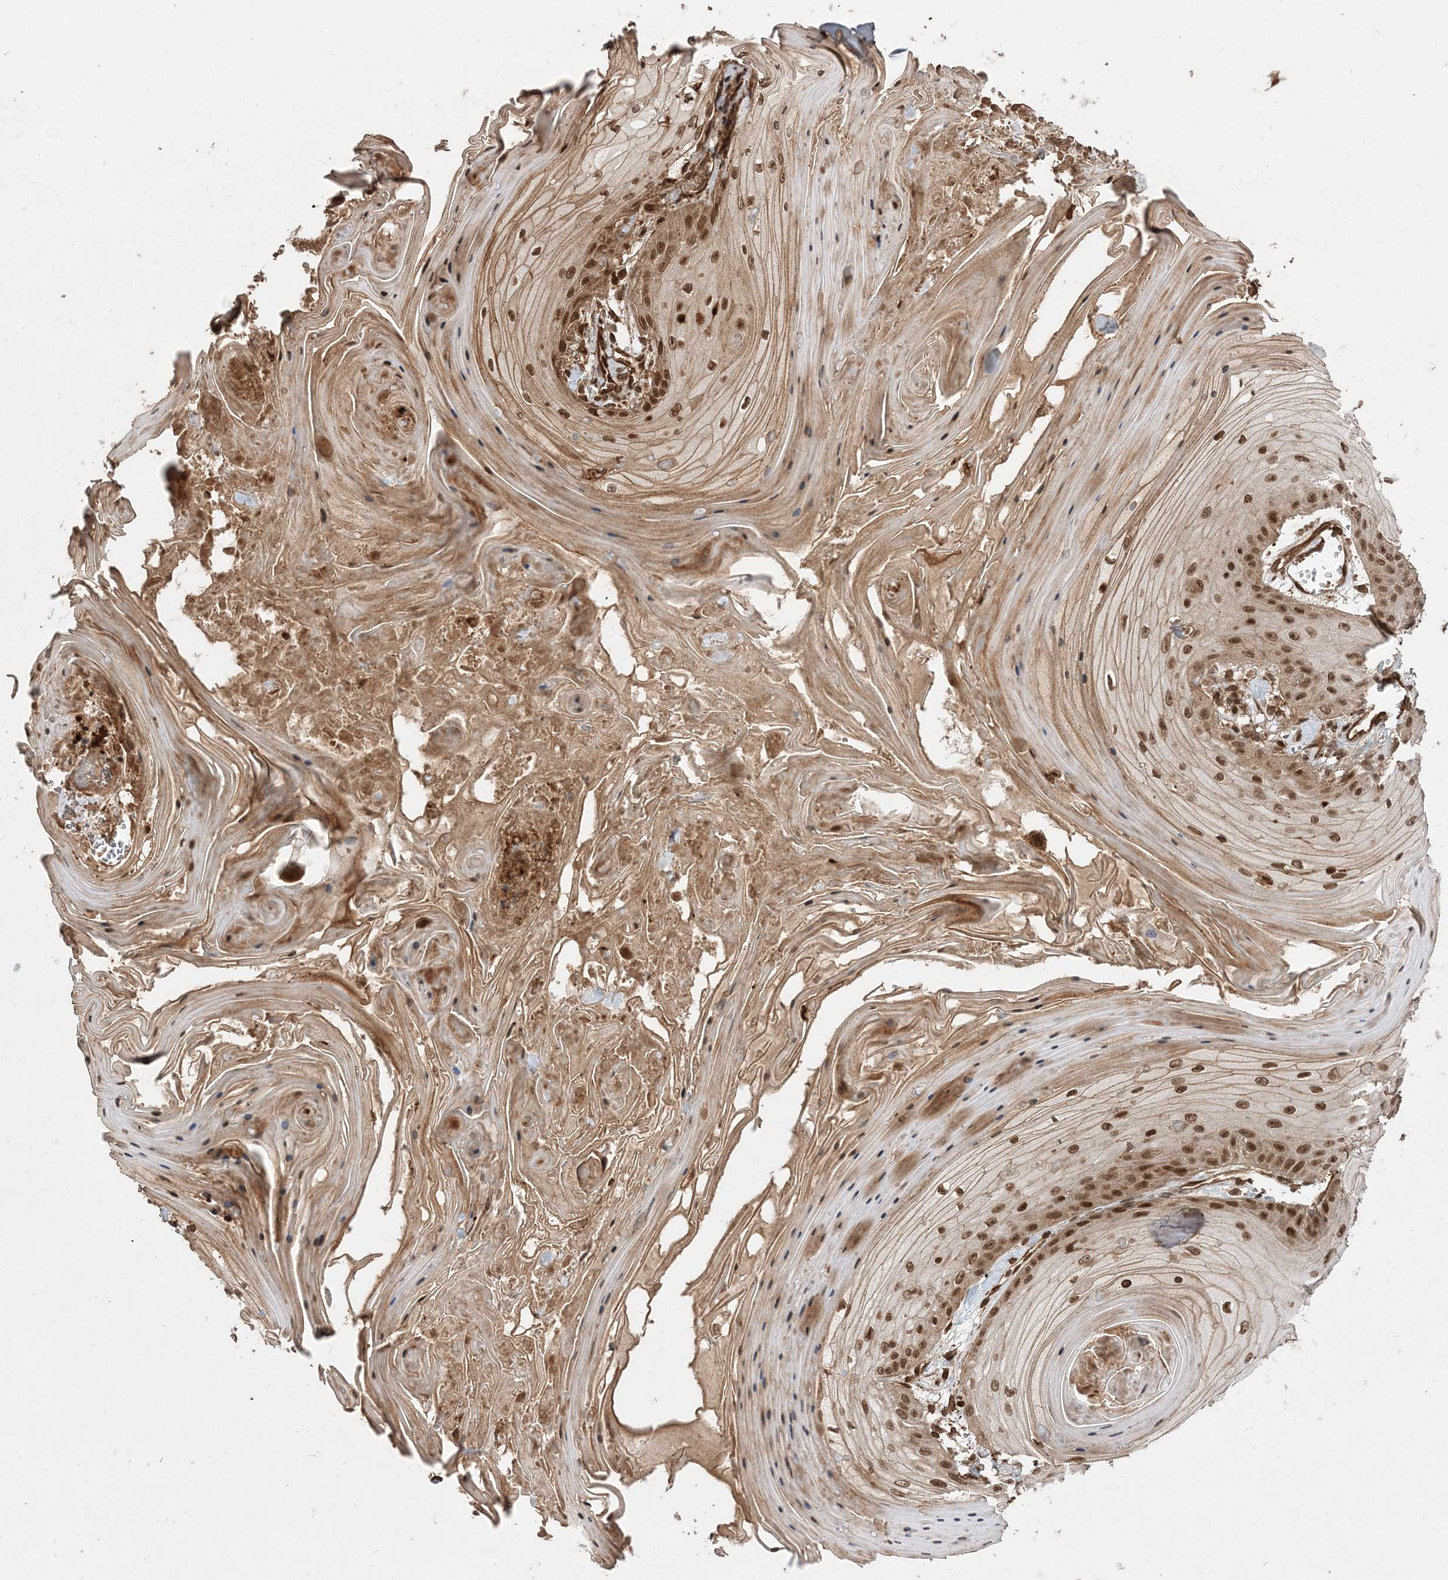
{"staining": {"intensity": "moderate", "quantity": ">75%", "location": "cytoplasmic/membranous,nuclear"}, "tissue": "skin cancer", "cell_type": "Tumor cells", "image_type": "cancer", "snomed": [{"axis": "morphology", "description": "Squamous cell carcinoma, NOS"}, {"axis": "topography", "description": "Skin"}], "caption": "This image shows skin squamous cell carcinoma stained with immunohistochemistry to label a protein in brown. The cytoplasmic/membranous and nuclear of tumor cells show moderate positivity for the protein. Nuclei are counter-stained blue.", "gene": "ETAA1", "patient": {"sex": "male", "age": 74}}